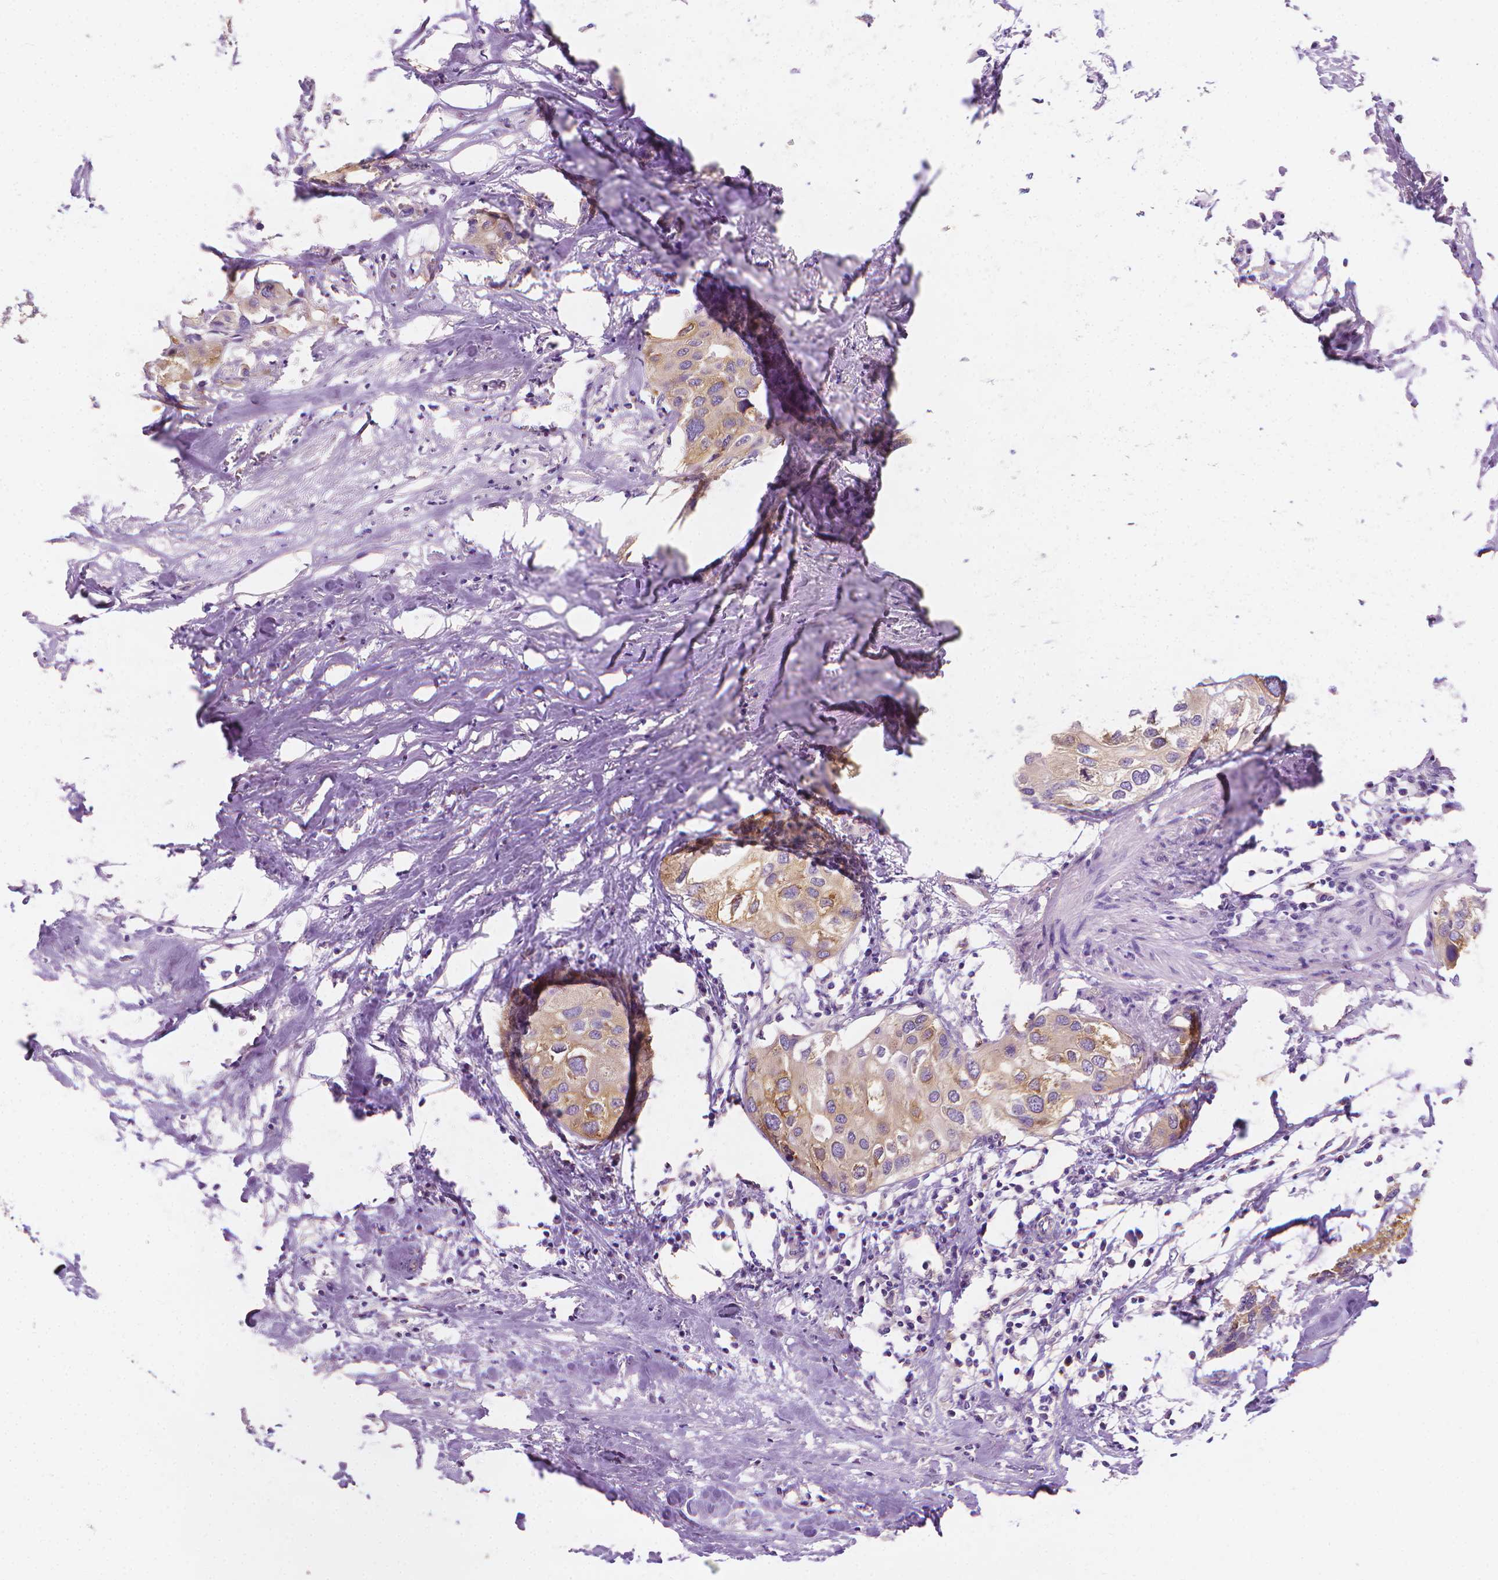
{"staining": {"intensity": "weak", "quantity": "25%-75%", "location": "cytoplasmic/membranous"}, "tissue": "urothelial cancer", "cell_type": "Tumor cells", "image_type": "cancer", "snomed": [{"axis": "morphology", "description": "Urothelial carcinoma, High grade"}, {"axis": "topography", "description": "Urinary bladder"}], "caption": "There is low levels of weak cytoplasmic/membranous expression in tumor cells of urothelial carcinoma (high-grade), as demonstrated by immunohistochemical staining (brown color).", "gene": "FASN", "patient": {"sex": "male", "age": 64}}